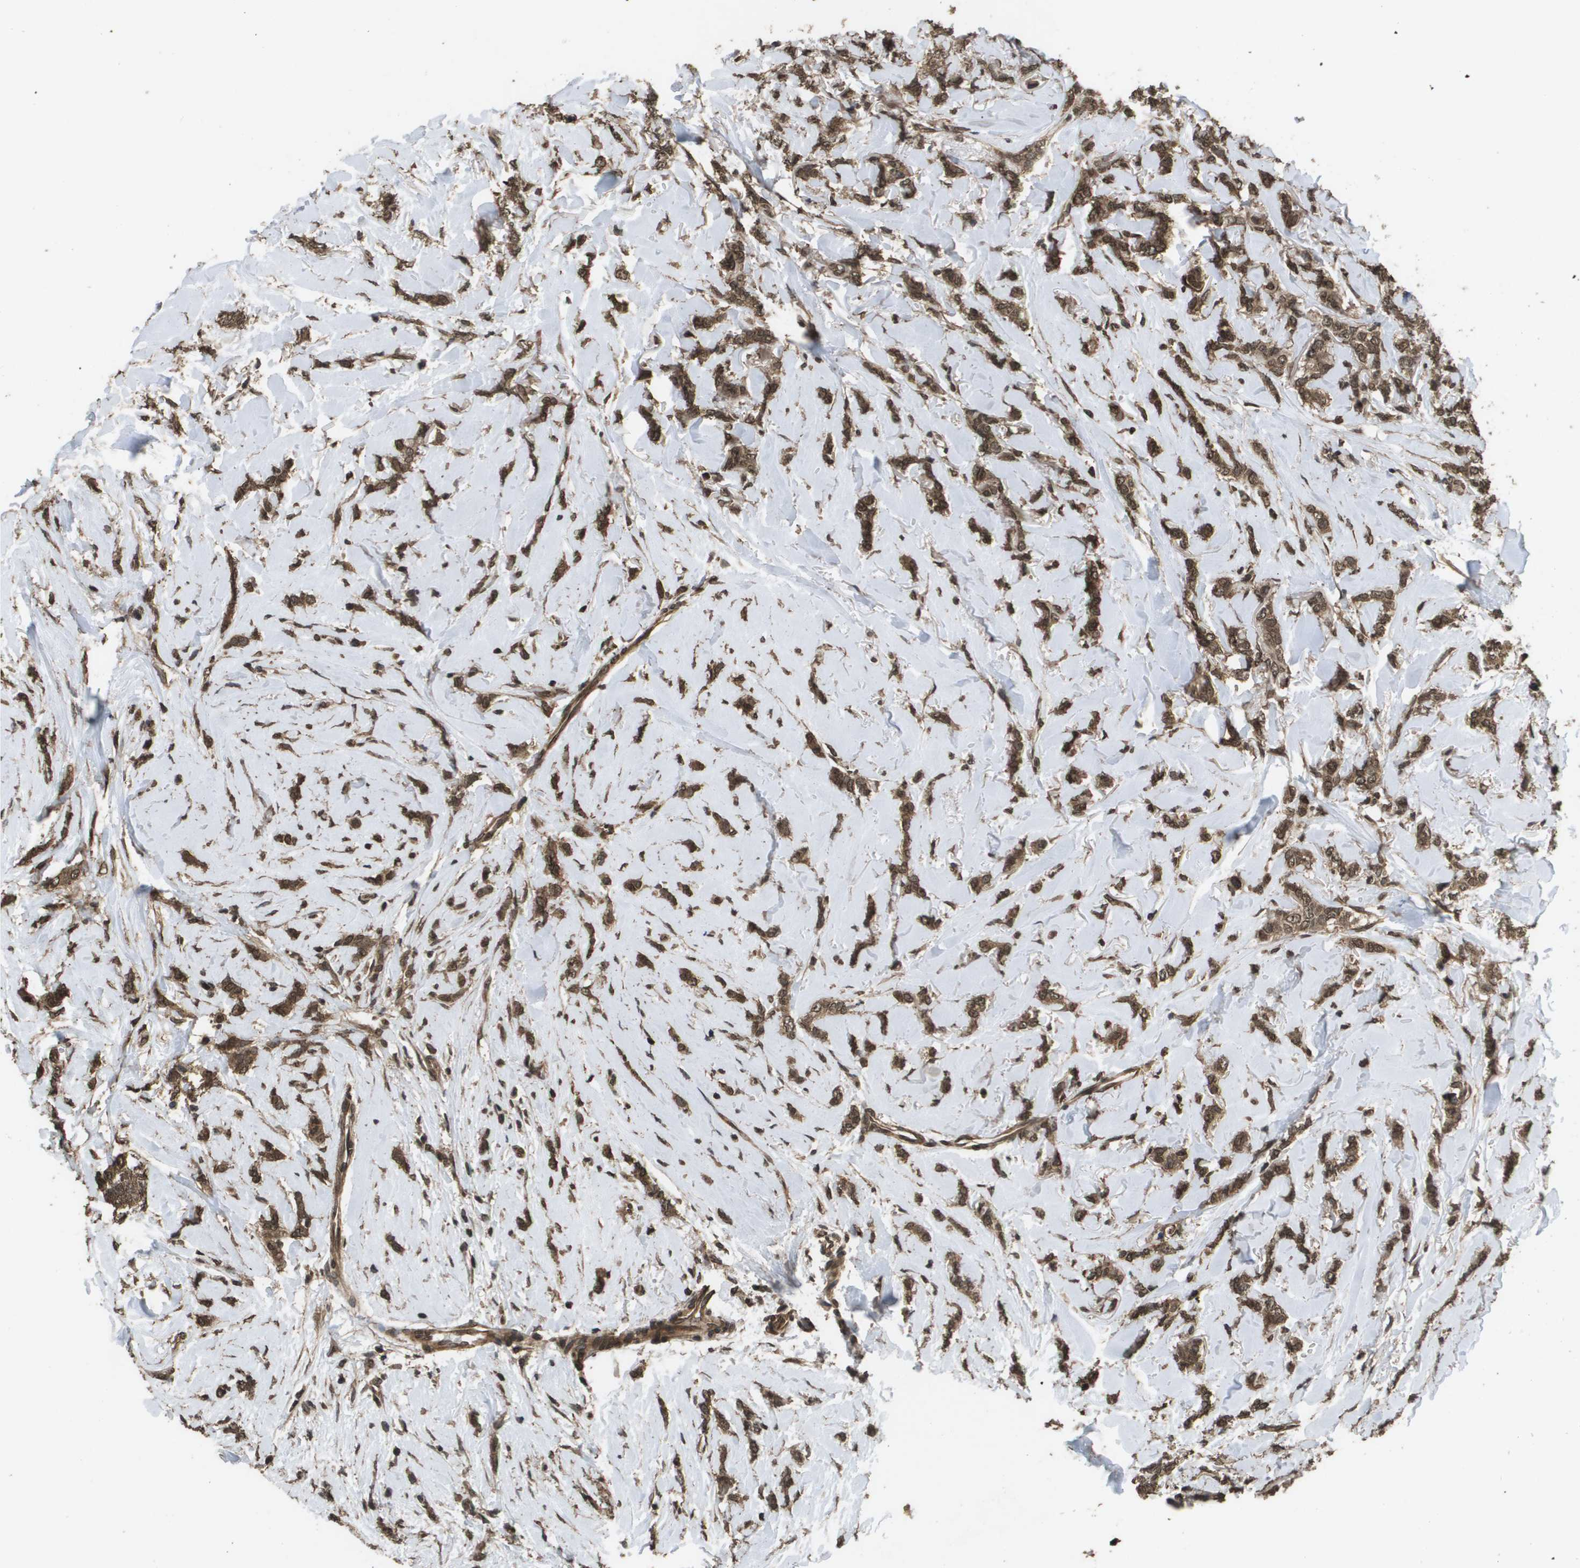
{"staining": {"intensity": "moderate", "quantity": ">75%", "location": "cytoplasmic/membranous,nuclear"}, "tissue": "breast cancer", "cell_type": "Tumor cells", "image_type": "cancer", "snomed": [{"axis": "morphology", "description": "Lobular carcinoma"}, {"axis": "topography", "description": "Skin"}, {"axis": "topography", "description": "Breast"}], "caption": "Moderate cytoplasmic/membranous and nuclear positivity is seen in about >75% of tumor cells in breast cancer (lobular carcinoma).", "gene": "AXIN2", "patient": {"sex": "female", "age": 46}}